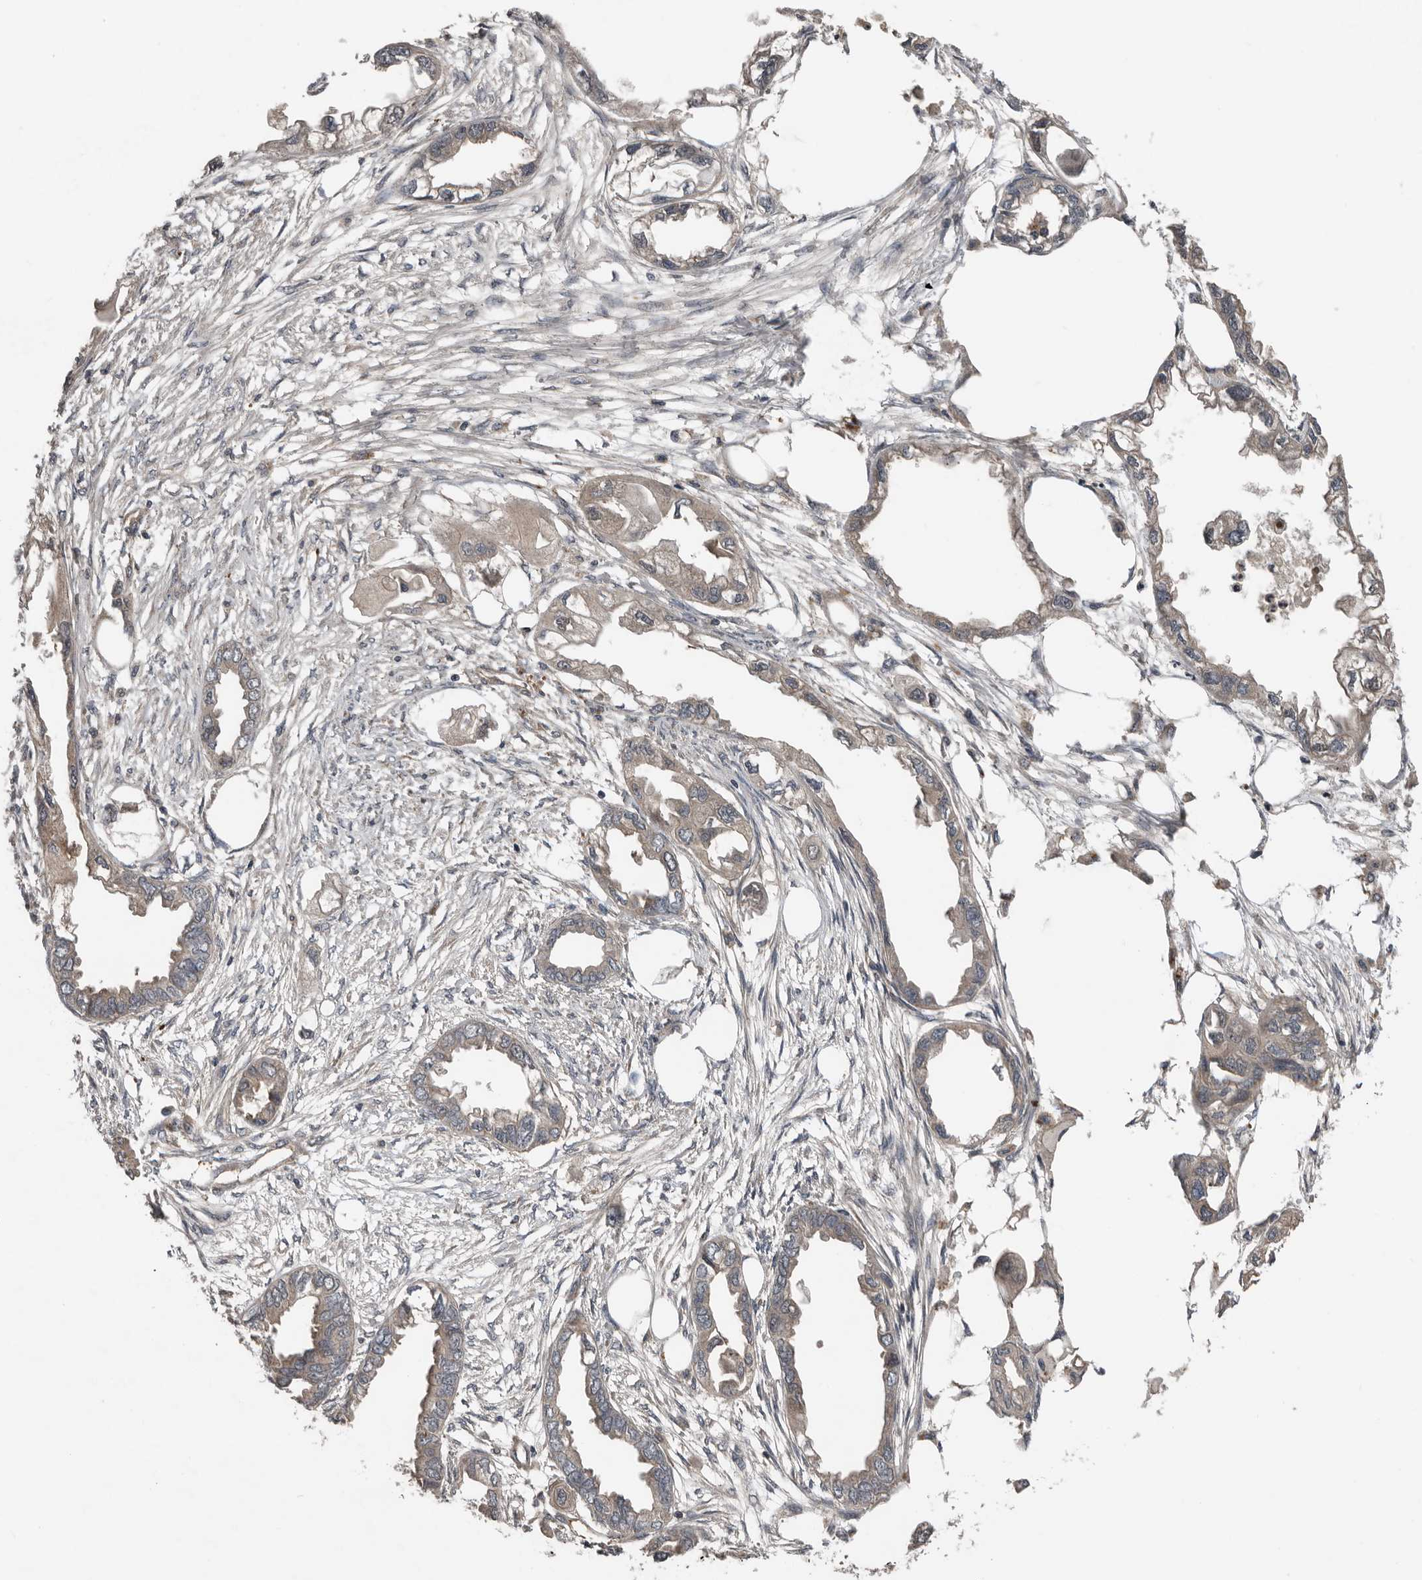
{"staining": {"intensity": "weak", "quantity": "25%-75%", "location": "cytoplasmic/membranous"}, "tissue": "endometrial cancer", "cell_type": "Tumor cells", "image_type": "cancer", "snomed": [{"axis": "morphology", "description": "Adenocarcinoma, NOS"}, {"axis": "morphology", "description": "Adenocarcinoma, metastatic, NOS"}, {"axis": "topography", "description": "Adipose tissue"}, {"axis": "topography", "description": "Endometrium"}], "caption": "Metastatic adenocarcinoma (endometrial) stained with IHC demonstrates weak cytoplasmic/membranous expression in about 25%-75% of tumor cells. Using DAB (3,3'-diaminobenzidine) (brown) and hematoxylin (blue) stains, captured at high magnification using brightfield microscopy.", "gene": "DNAJB4", "patient": {"sex": "female", "age": 67}}